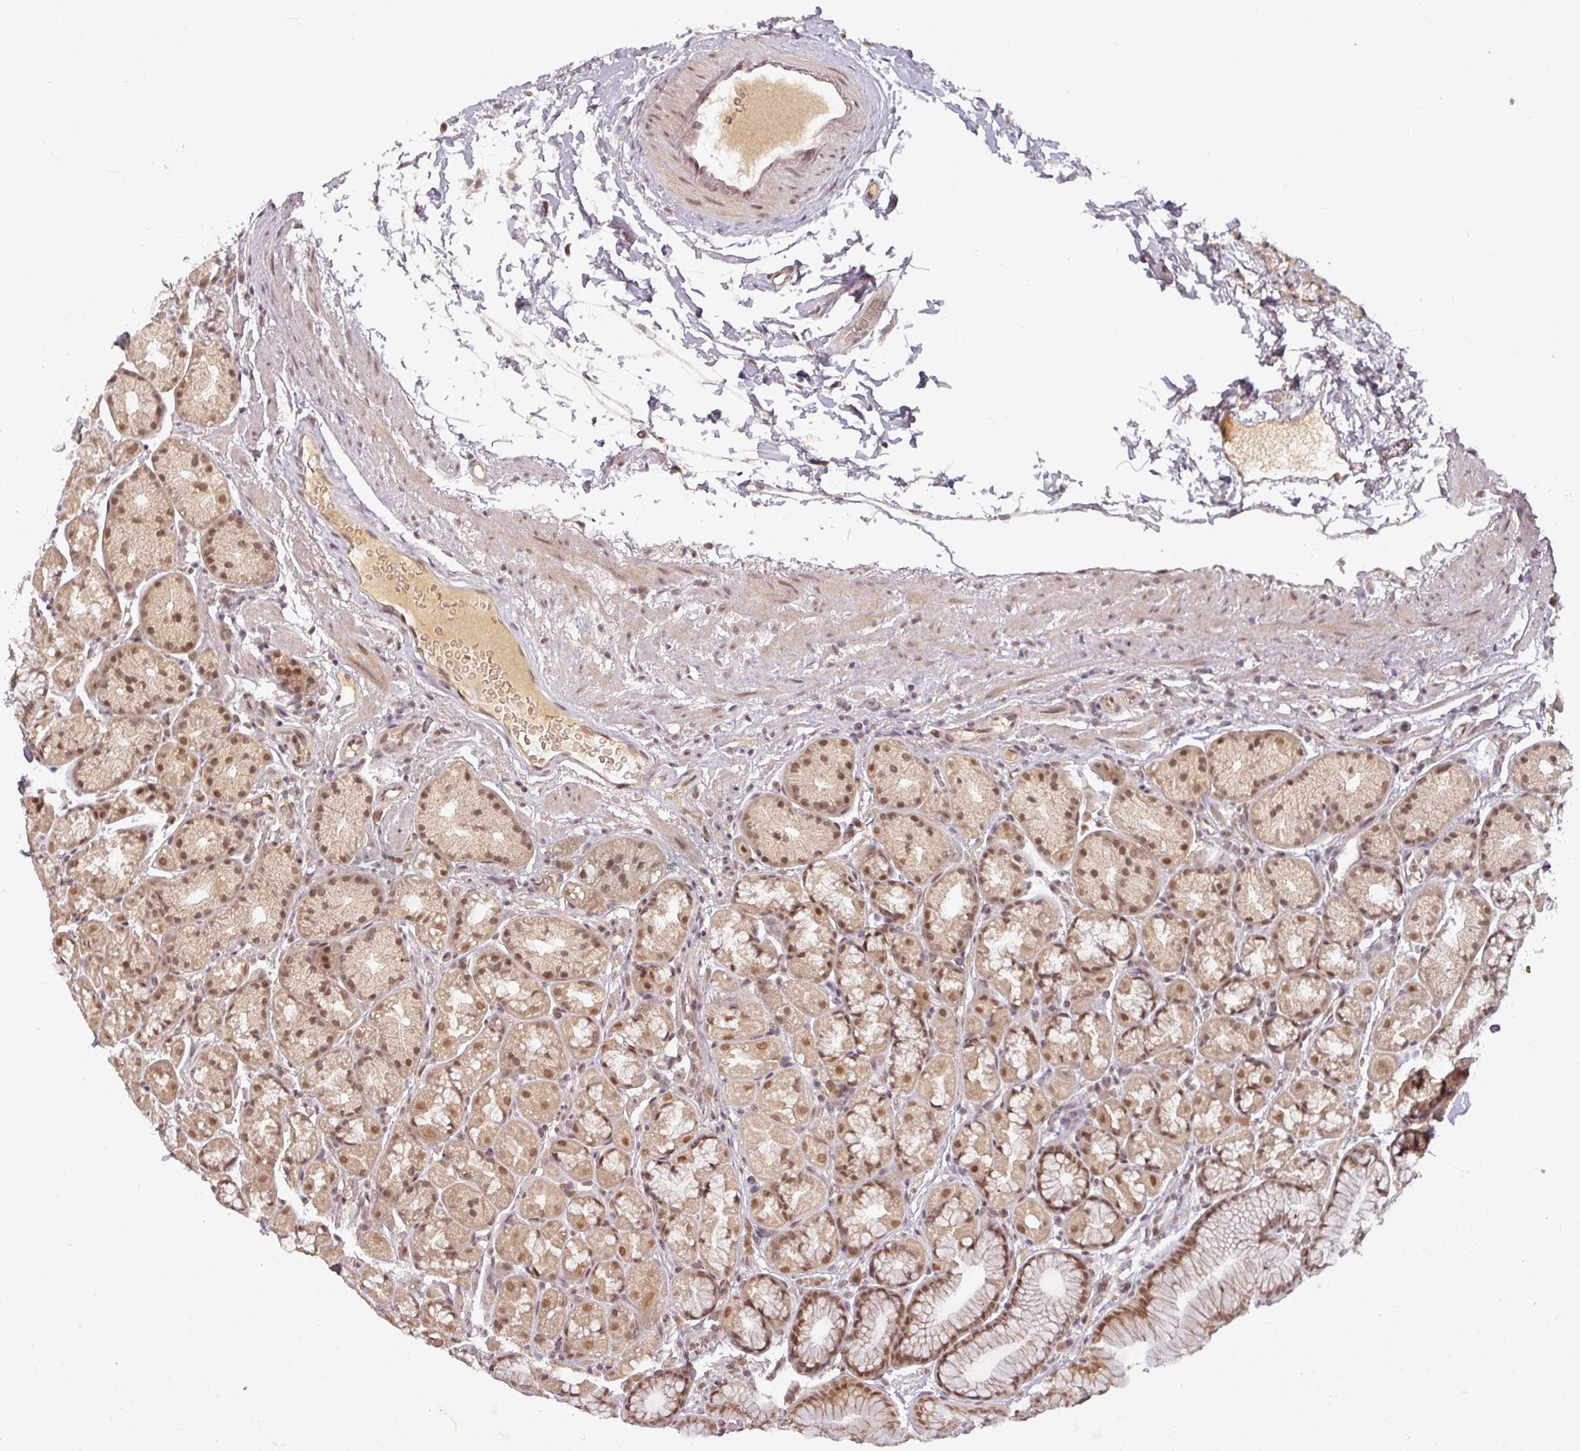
{"staining": {"intensity": "moderate", "quantity": "25%-75%", "location": "cytoplasmic/membranous,nuclear"}, "tissue": "stomach", "cell_type": "Glandular cells", "image_type": "normal", "snomed": [{"axis": "morphology", "description": "Normal tissue, NOS"}, {"axis": "topography", "description": "Stomach, lower"}], "caption": "Human stomach stained with a brown dye demonstrates moderate cytoplasmic/membranous,nuclear positive positivity in approximately 25%-75% of glandular cells.", "gene": "POLR2G", "patient": {"sex": "male", "age": 67}}